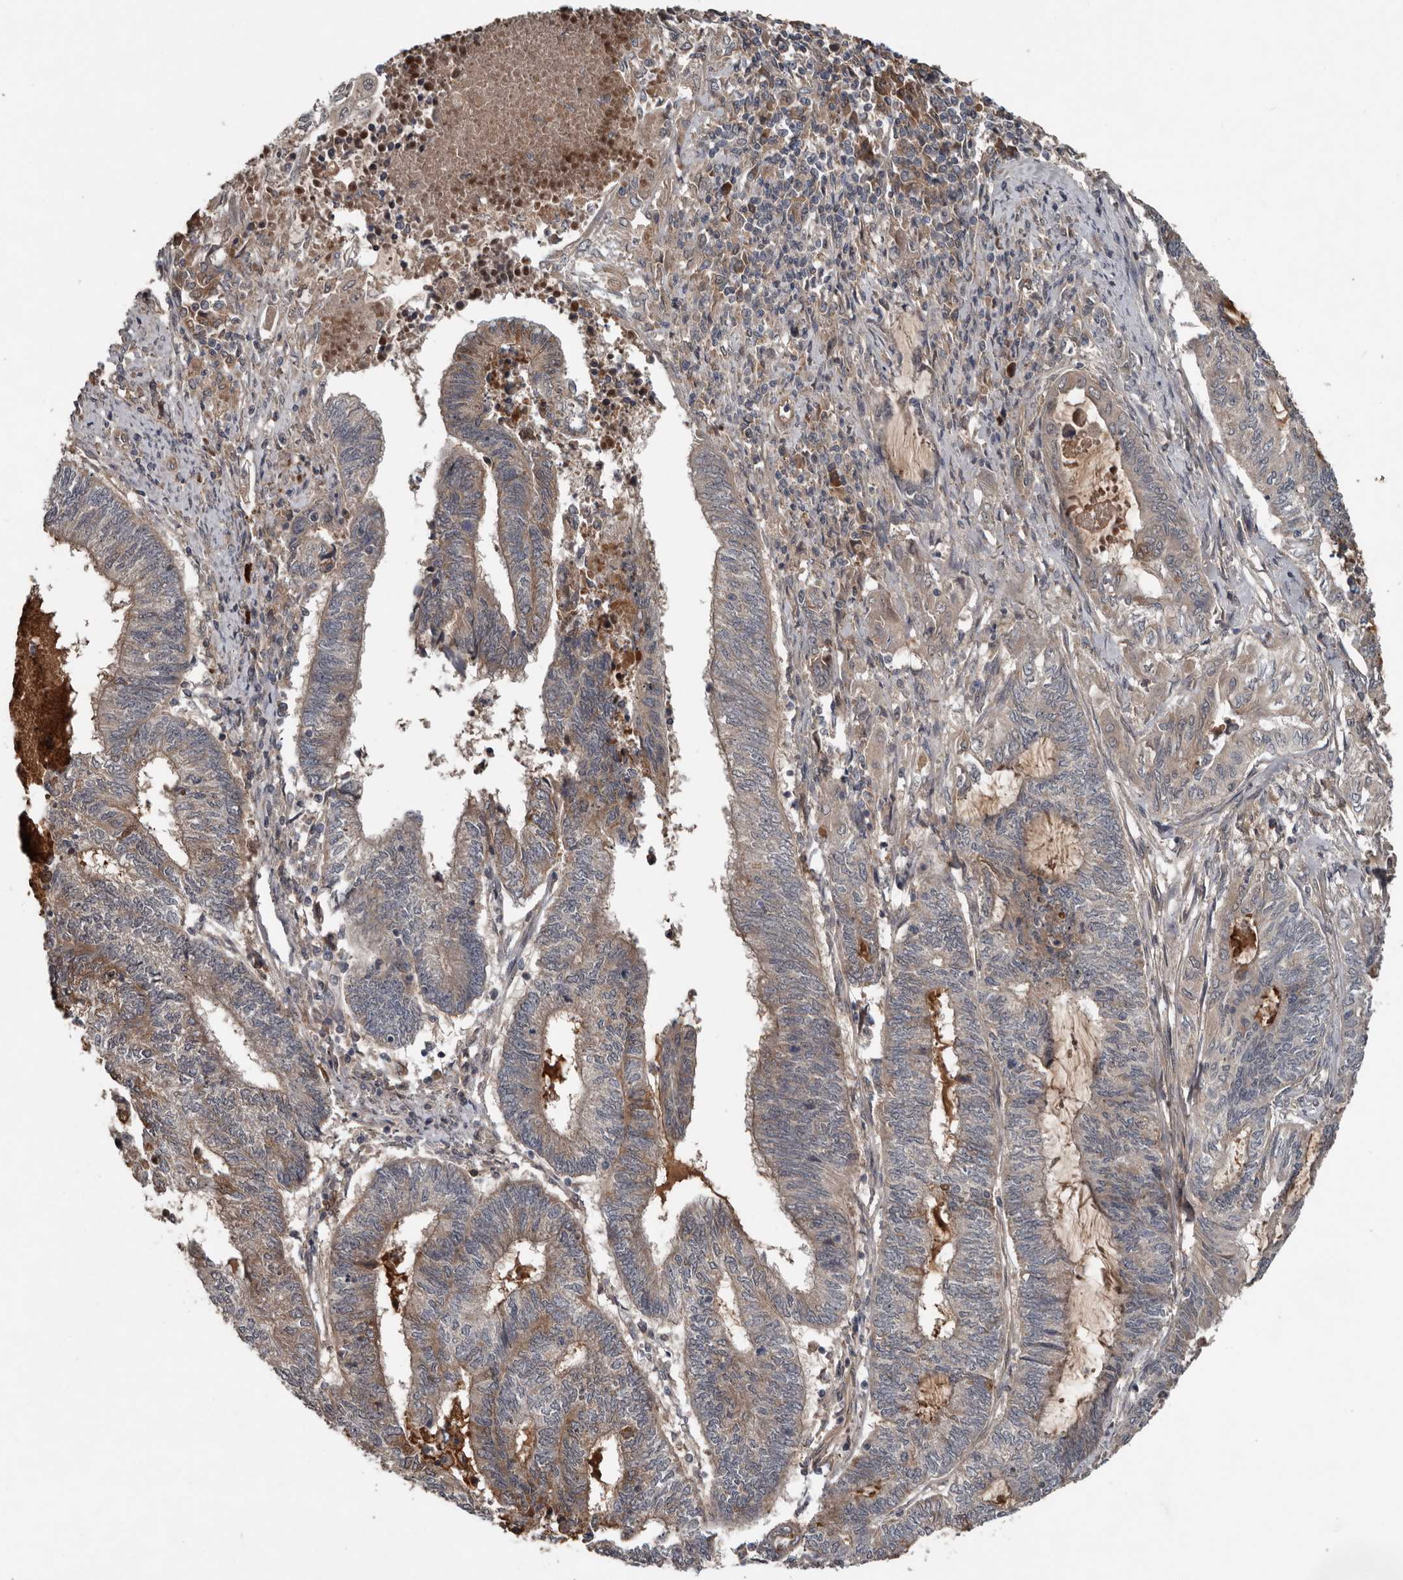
{"staining": {"intensity": "weak", "quantity": "25%-75%", "location": "cytoplasmic/membranous"}, "tissue": "endometrial cancer", "cell_type": "Tumor cells", "image_type": "cancer", "snomed": [{"axis": "morphology", "description": "Adenocarcinoma, NOS"}, {"axis": "topography", "description": "Uterus"}, {"axis": "topography", "description": "Endometrium"}], "caption": "Immunohistochemical staining of endometrial adenocarcinoma shows weak cytoplasmic/membranous protein expression in approximately 25%-75% of tumor cells.", "gene": "DNAJB4", "patient": {"sex": "female", "age": 70}}